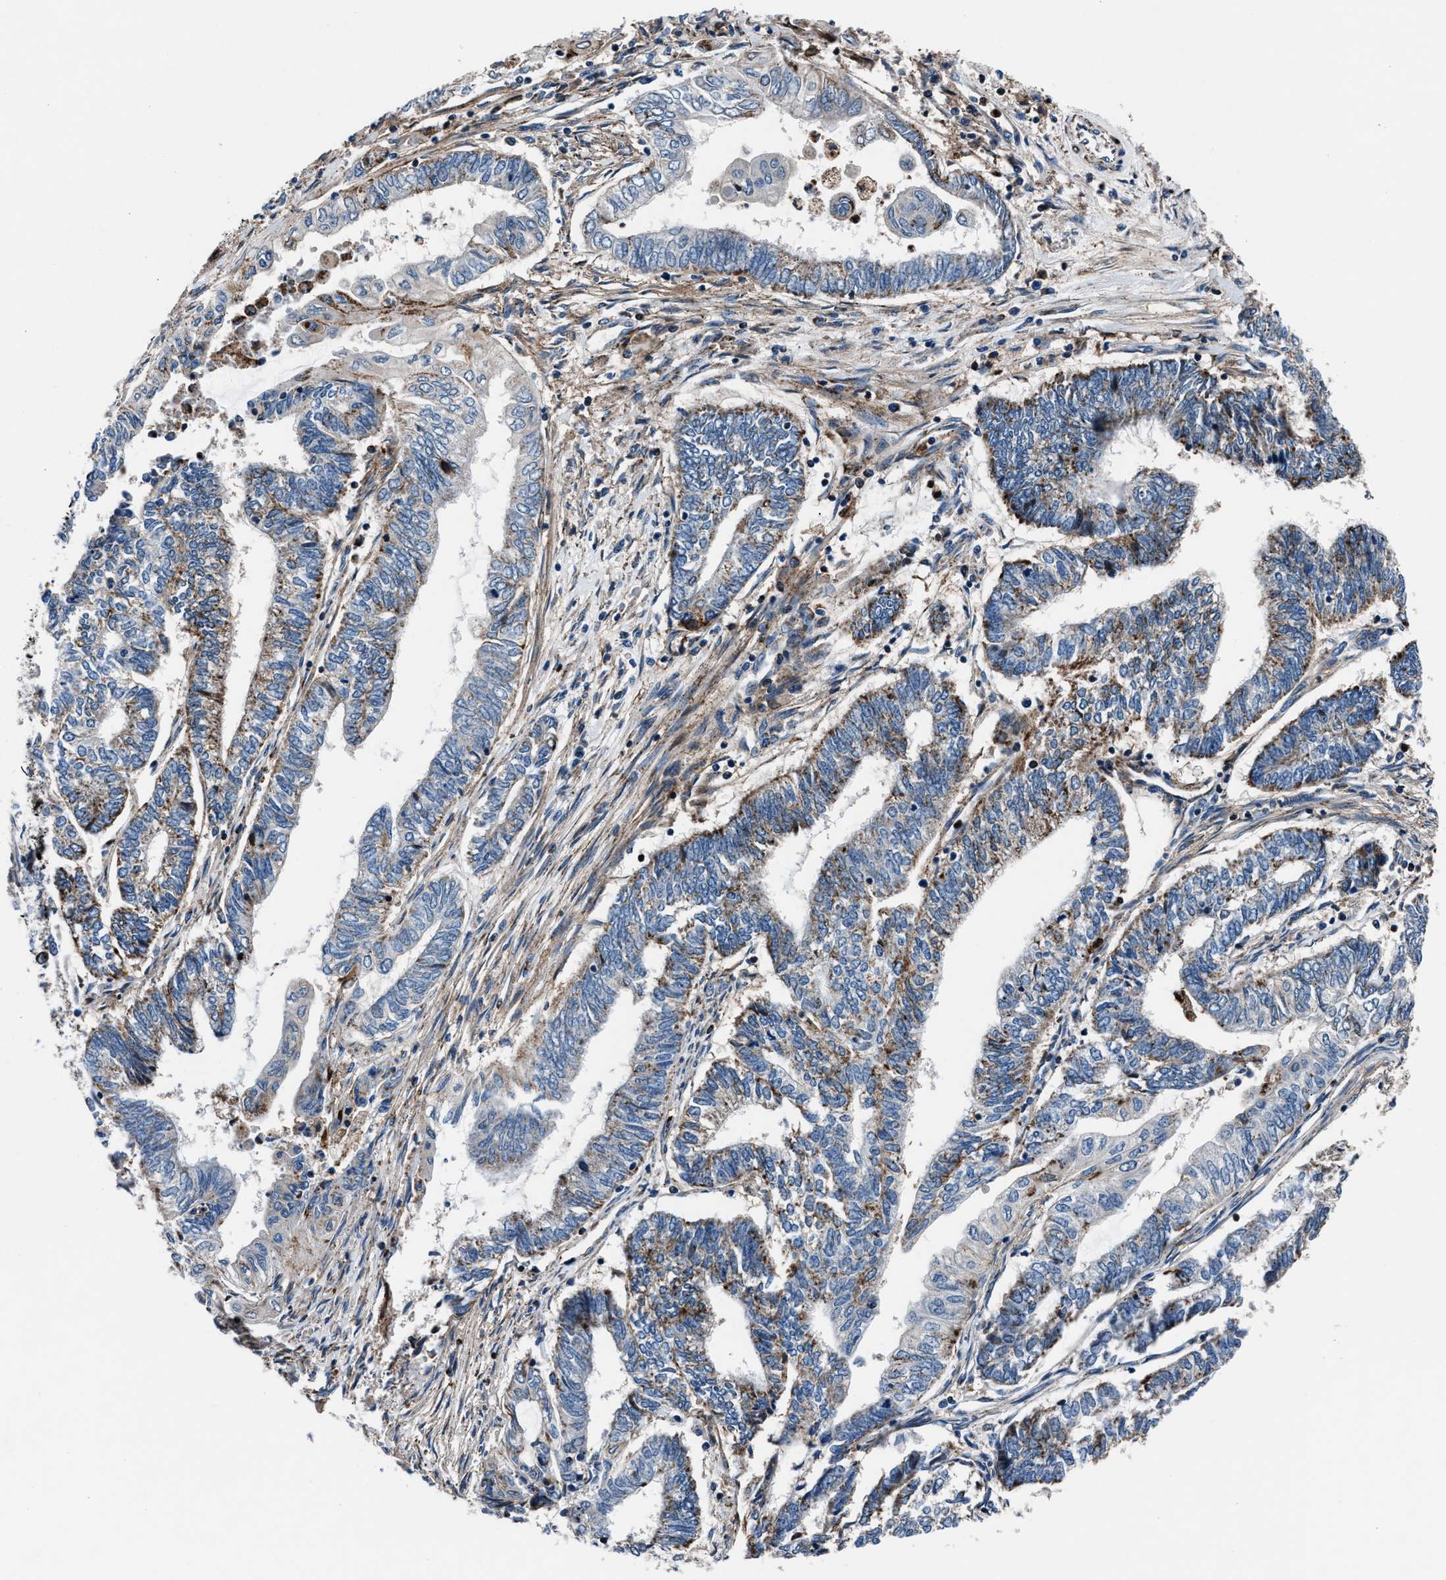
{"staining": {"intensity": "weak", "quantity": "<25%", "location": "cytoplasmic/membranous"}, "tissue": "endometrial cancer", "cell_type": "Tumor cells", "image_type": "cancer", "snomed": [{"axis": "morphology", "description": "Adenocarcinoma, NOS"}, {"axis": "topography", "description": "Uterus"}, {"axis": "topography", "description": "Endometrium"}], "caption": "A high-resolution photomicrograph shows immunohistochemistry staining of endometrial cancer, which displays no significant expression in tumor cells.", "gene": "MFSD11", "patient": {"sex": "female", "age": 70}}